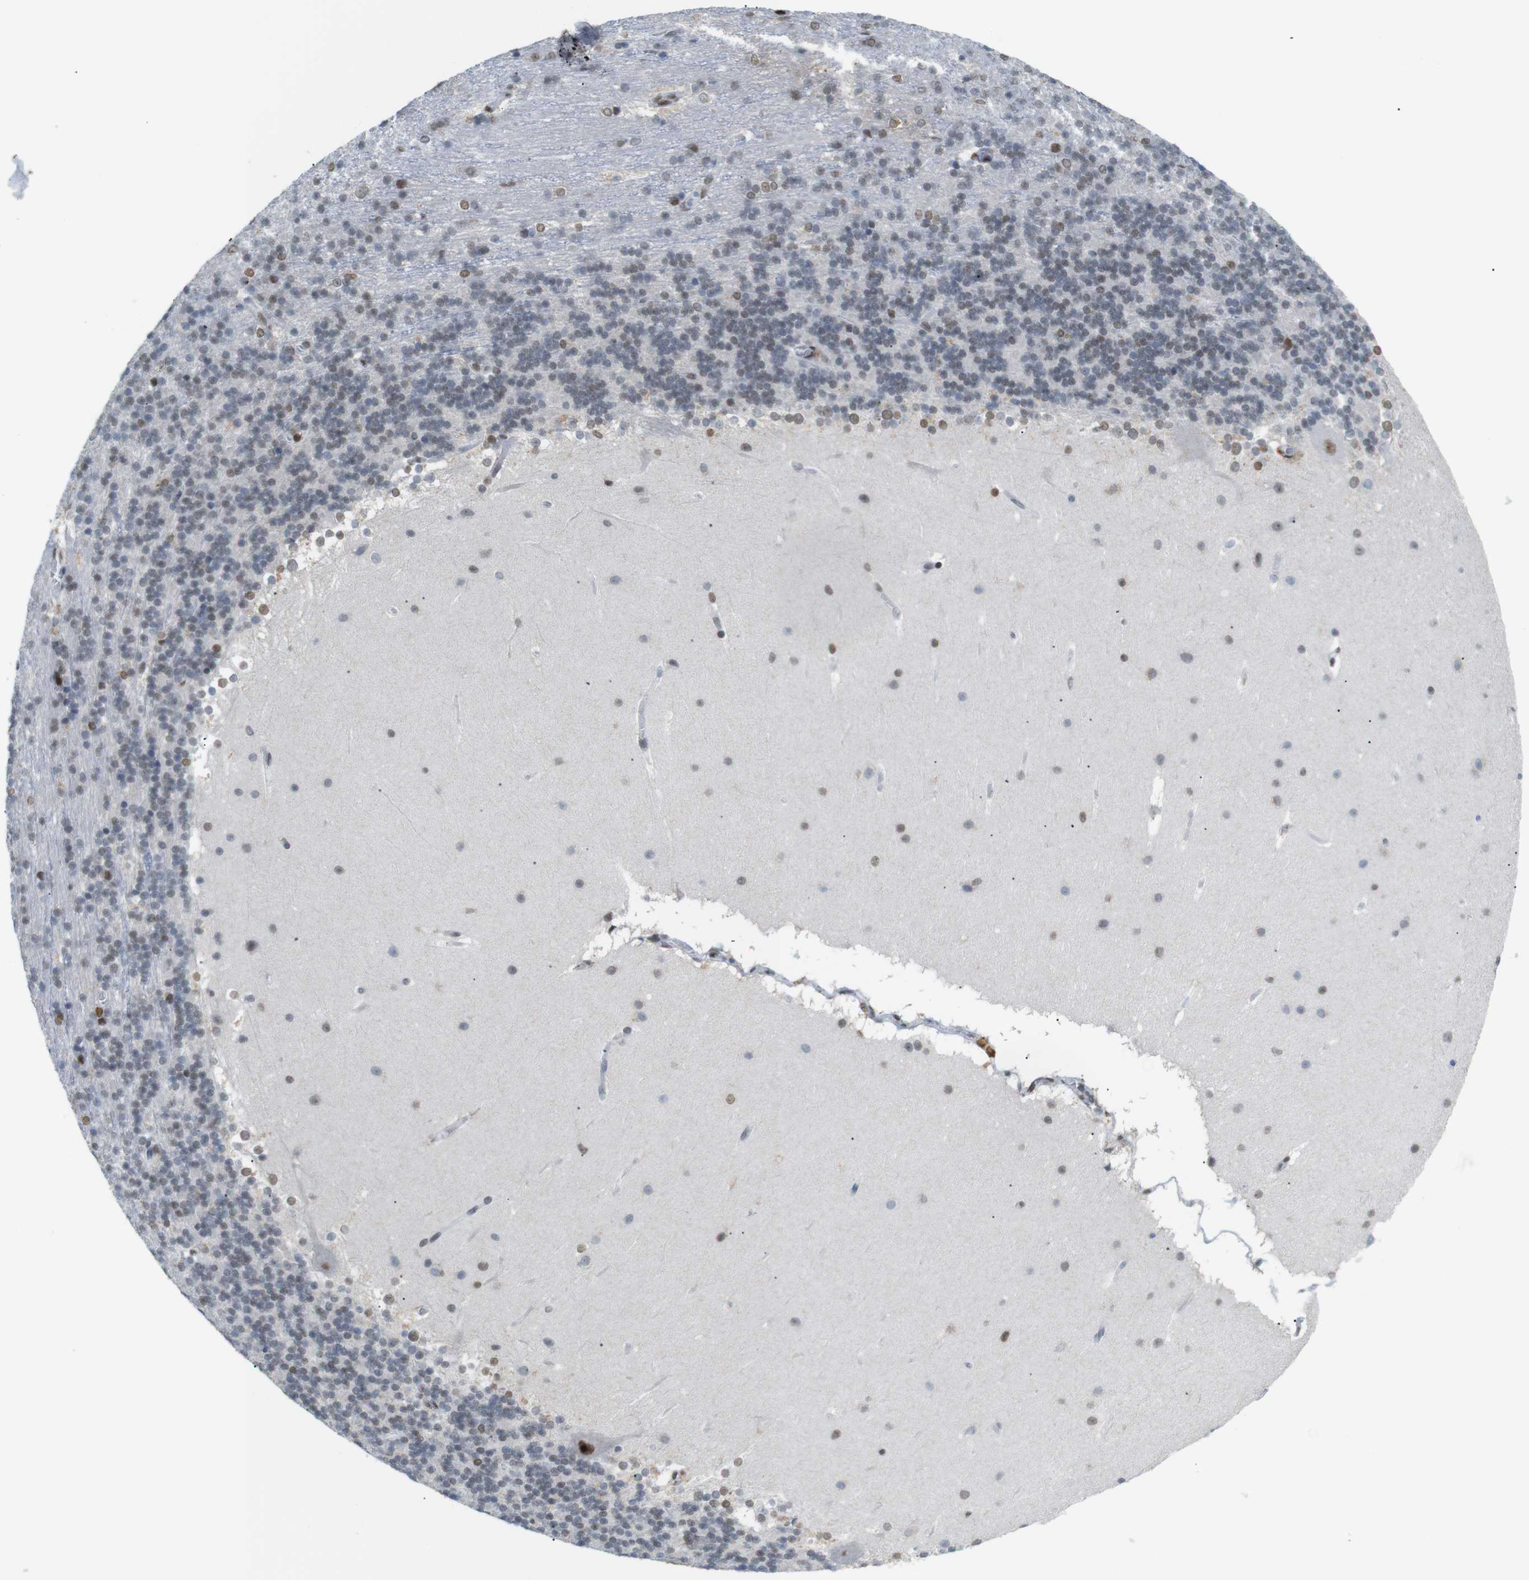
{"staining": {"intensity": "moderate", "quantity": "25%-75%", "location": "nuclear"}, "tissue": "cerebellum", "cell_type": "Cells in granular layer", "image_type": "normal", "snomed": [{"axis": "morphology", "description": "Normal tissue, NOS"}, {"axis": "topography", "description": "Cerebellum"}], "caption": "Immunohistochemistry (IHC) micrograph of benign human cerebellum stained for a protein (brown), which shows medium levels of moderate nuclear staining in about 25%-75% of cells in granular layer.", "gene": "RIOX2", "patient": {"sex": "female", "age": 19}}